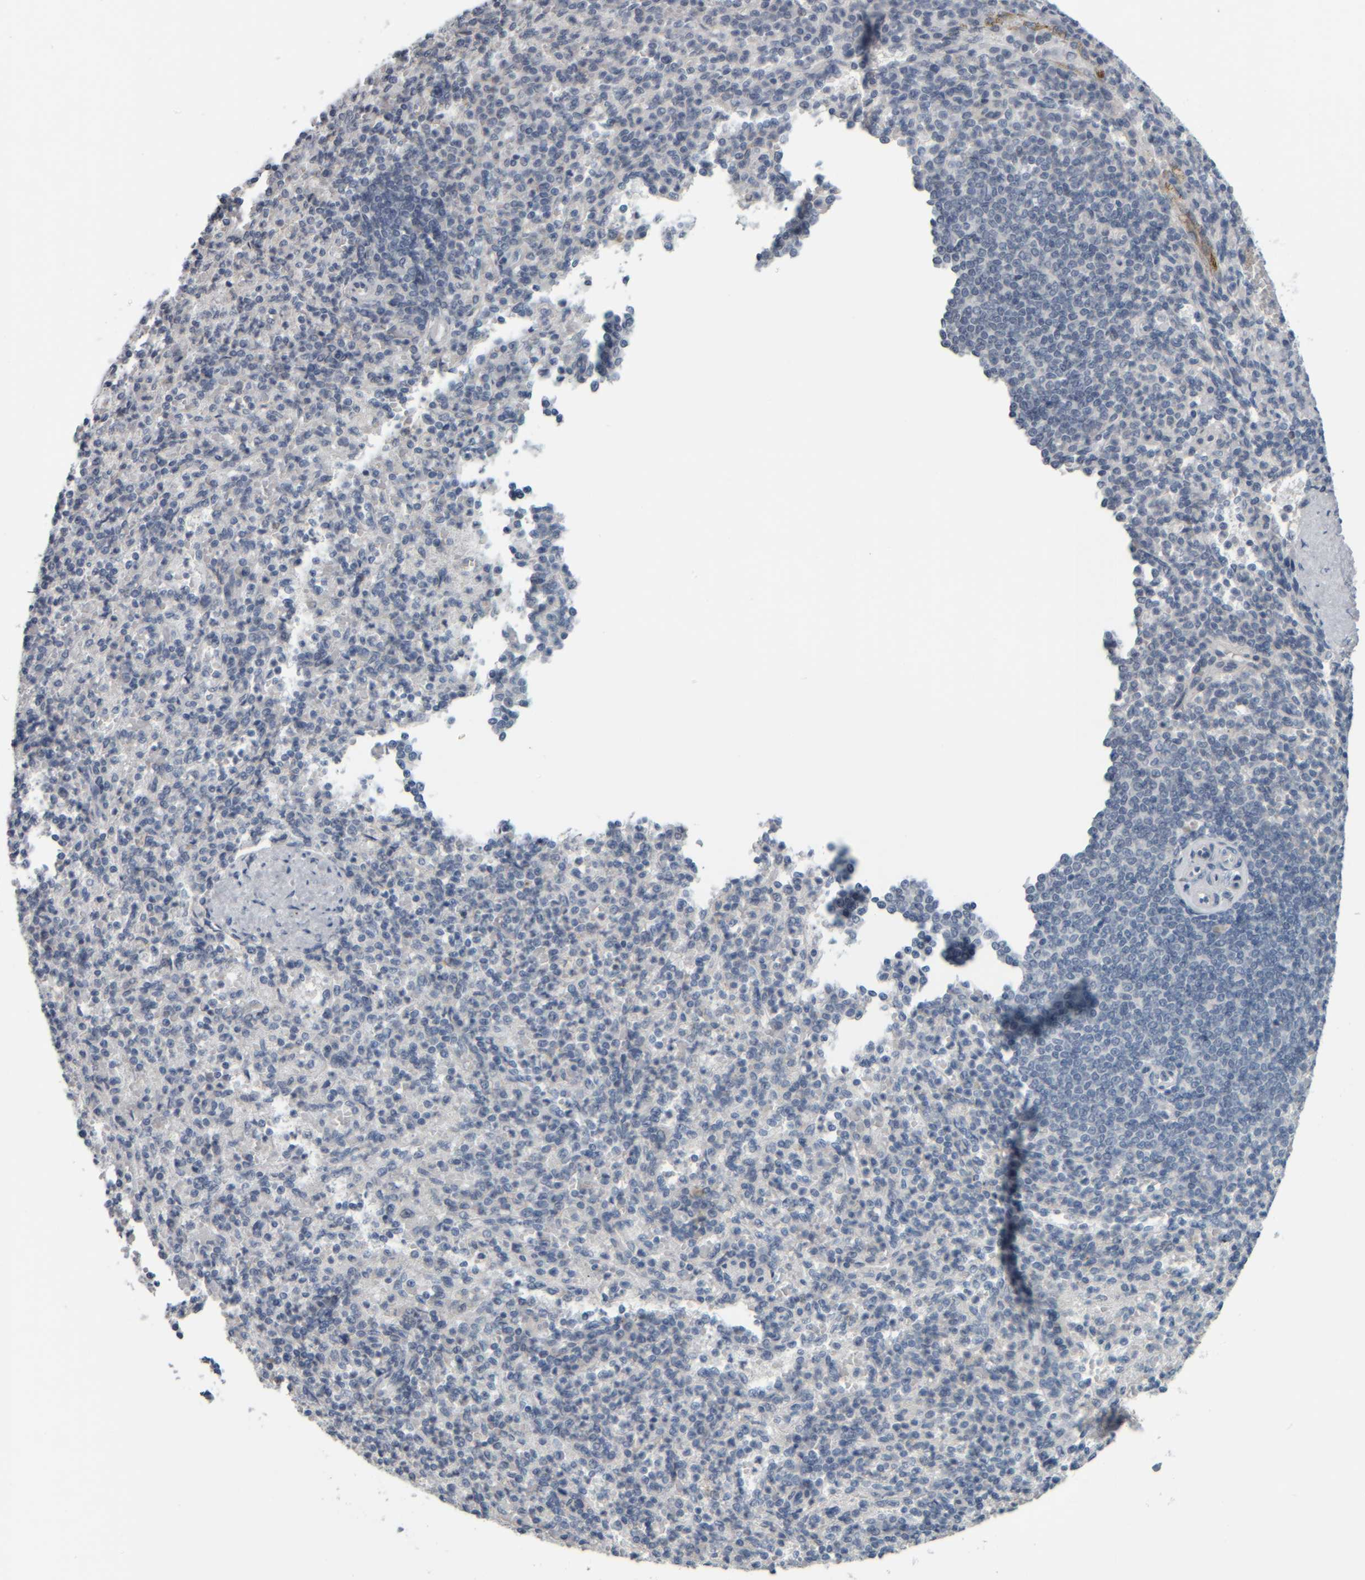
{"staining": {"intensity": "negative", "quantity": "none", "location": "none"}, "tissue": "spleen", "cell_type": "Cells in red pulp", "image_type": "normal", "snomed": [{"axis": "morphology", "description": "Normal tissue, NOS"}, {"axis": "topography", "description": "Spleen"}], "caption": "Immunohistochemistry (IHC) of normal human spleen exhibits no positivity in cells in red pulp. (Brightfield microscopy of DAB immunohistochemistry (IHC) at high magnification).", "gene": "COL14A1", "patient": {"sex": "female", "age": 74}}